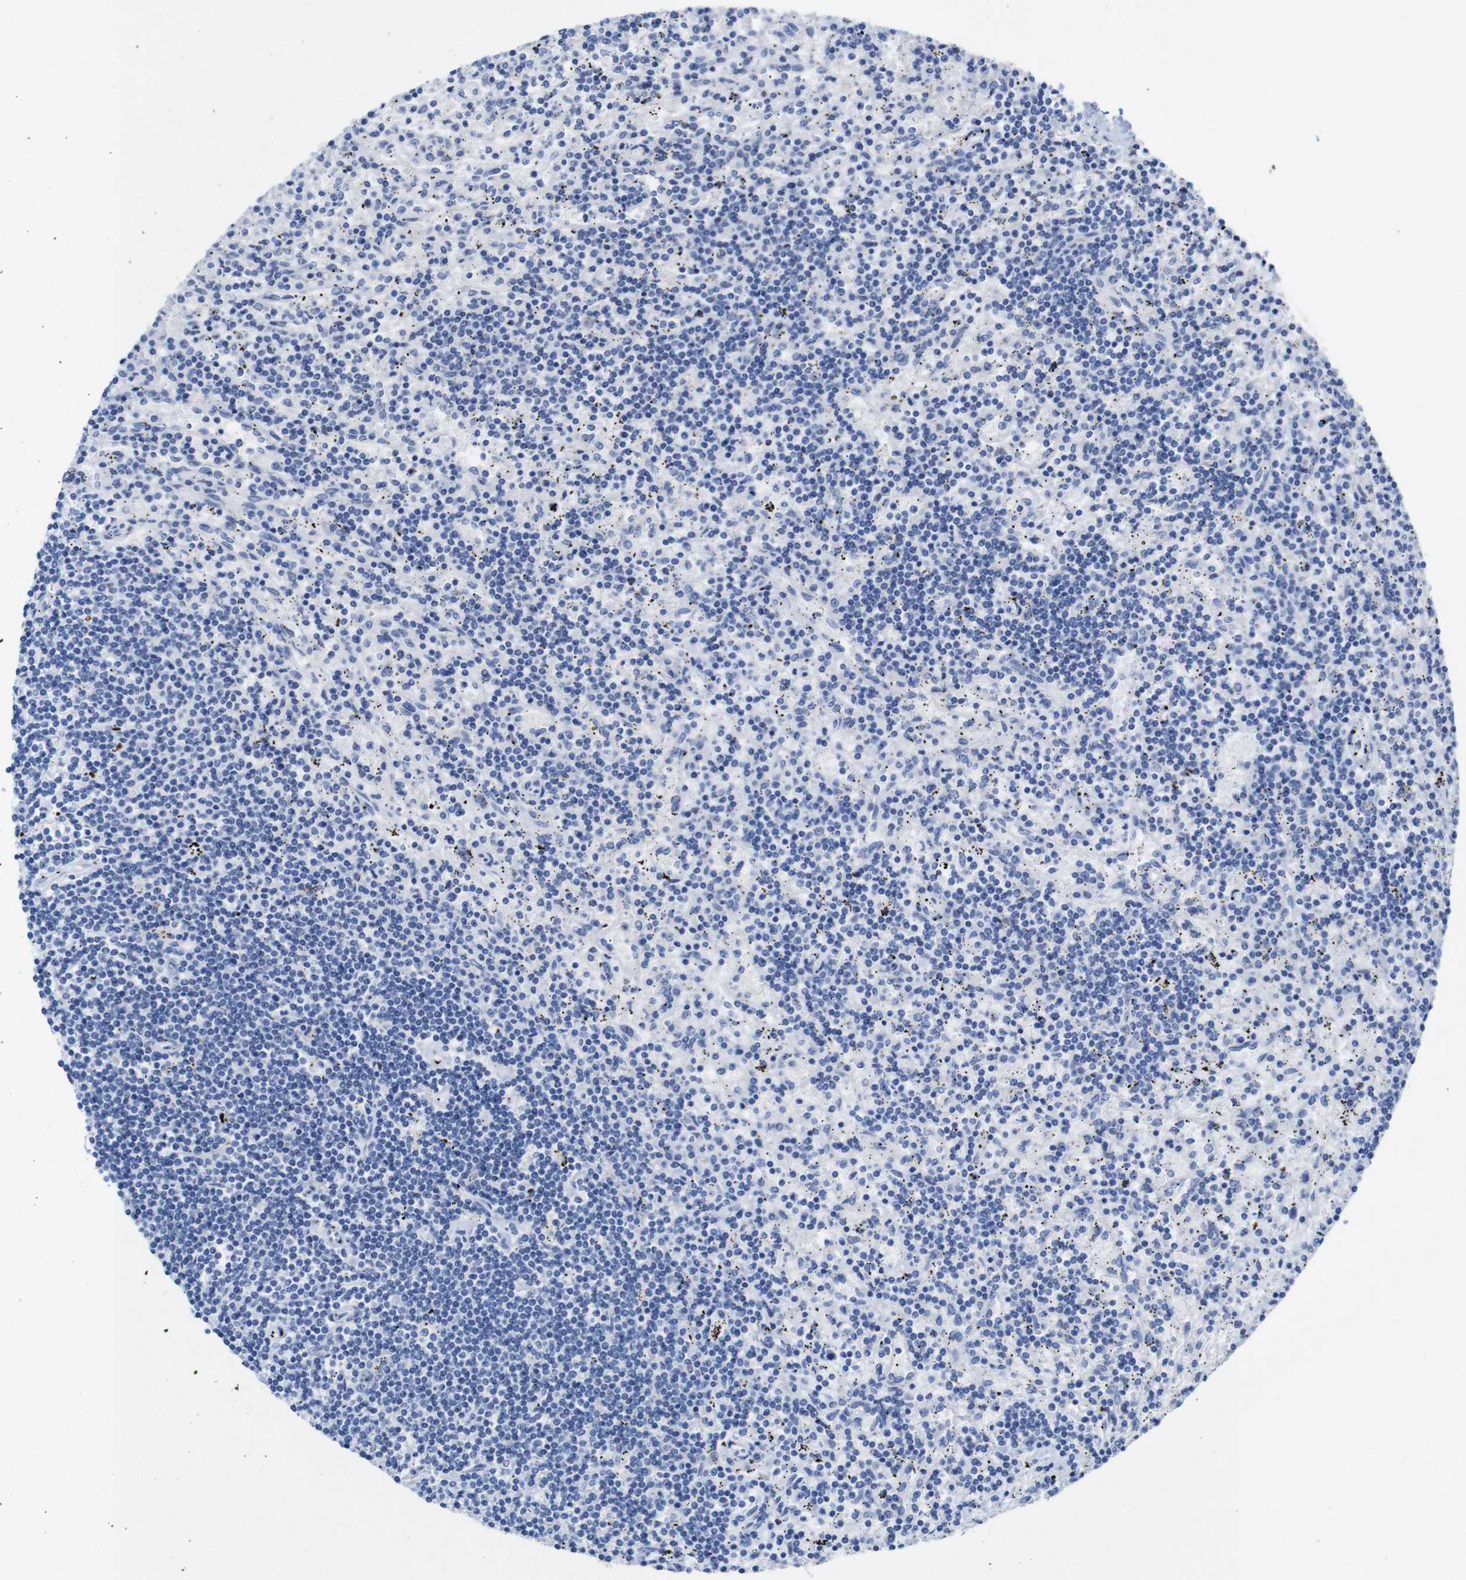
{"staining": {"intensity": "negative", "quantity": "none", "location": "none"}, "tissue": "lymphoma", "cell_type": "Tumor cells", "image_type": "cancer", "snomed": [{"axis": "morphology", "description": "Malignant lymphoma, non-Hodgkin's type, Low grade"}, {"axis": "topography", "description": "Spleen"}], "caption": "An immunohistochemistry (IHC) histopathology image of lymphoma is shown. There is no staining in tumor cells of lymphoma.", "gene": "TCEAL9", "patient": {"sex": "male", "age": 76}}